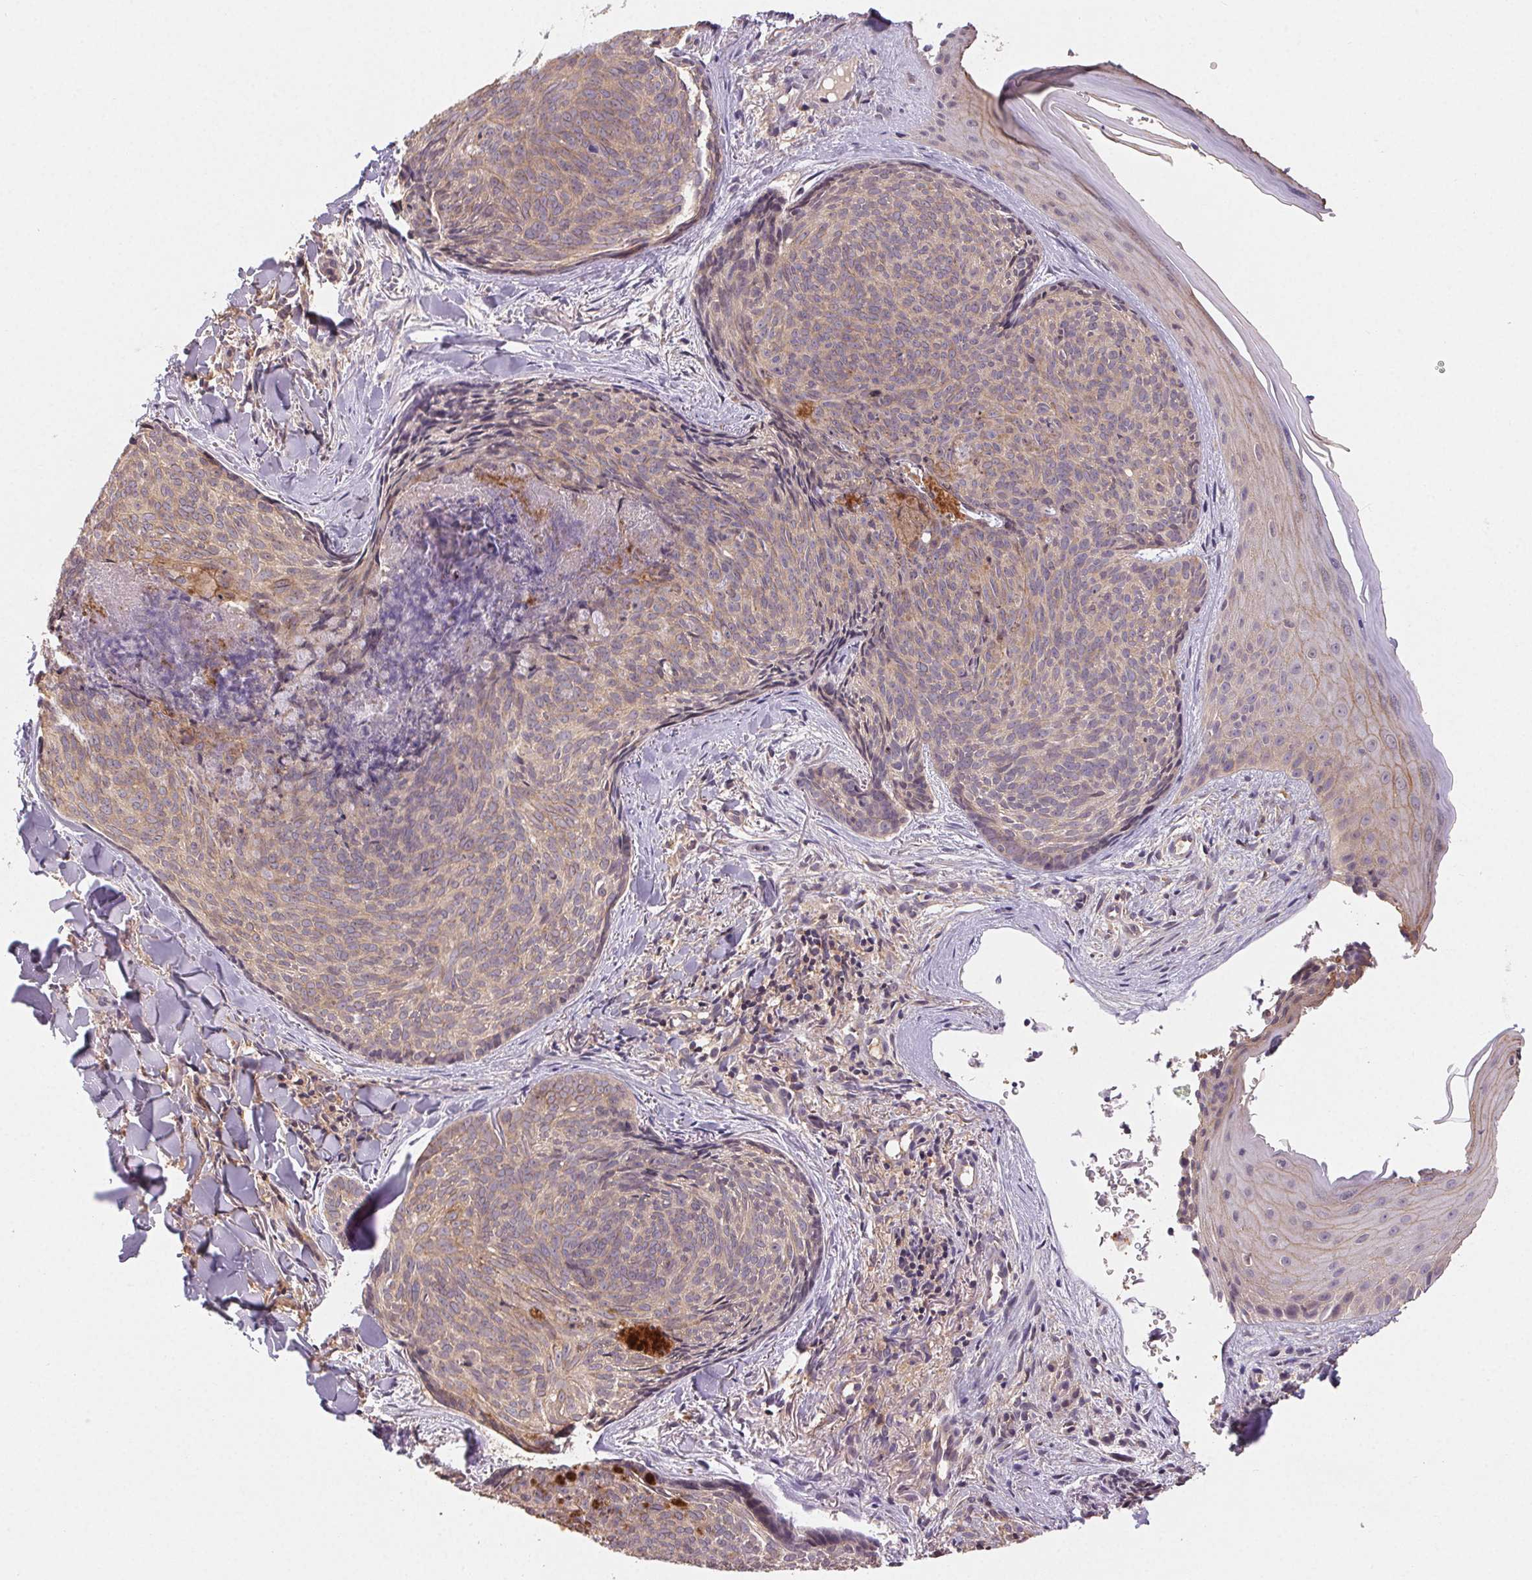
{"staining": {"intensity": "weak", "quantity": "25%-75%", "location": "cytoplasmic/membranous"}, "tissue": "skin cancer", "cell_type": "Tumor cells", "image_type": "cancer", "snomed": [{"axis": "morphology", "description": "Basal cell carcinoma"}, {"axis": "topography", "description": "Skin"}], "caption": "The immunohistochemical stain labels weak cytoplasmic/membranous expression in tumor cells of skin cancer (basal cell carcinoma) tissue.", "gene": "MAPKAPK2", "patient": {"sex": "female", "age": 82}}